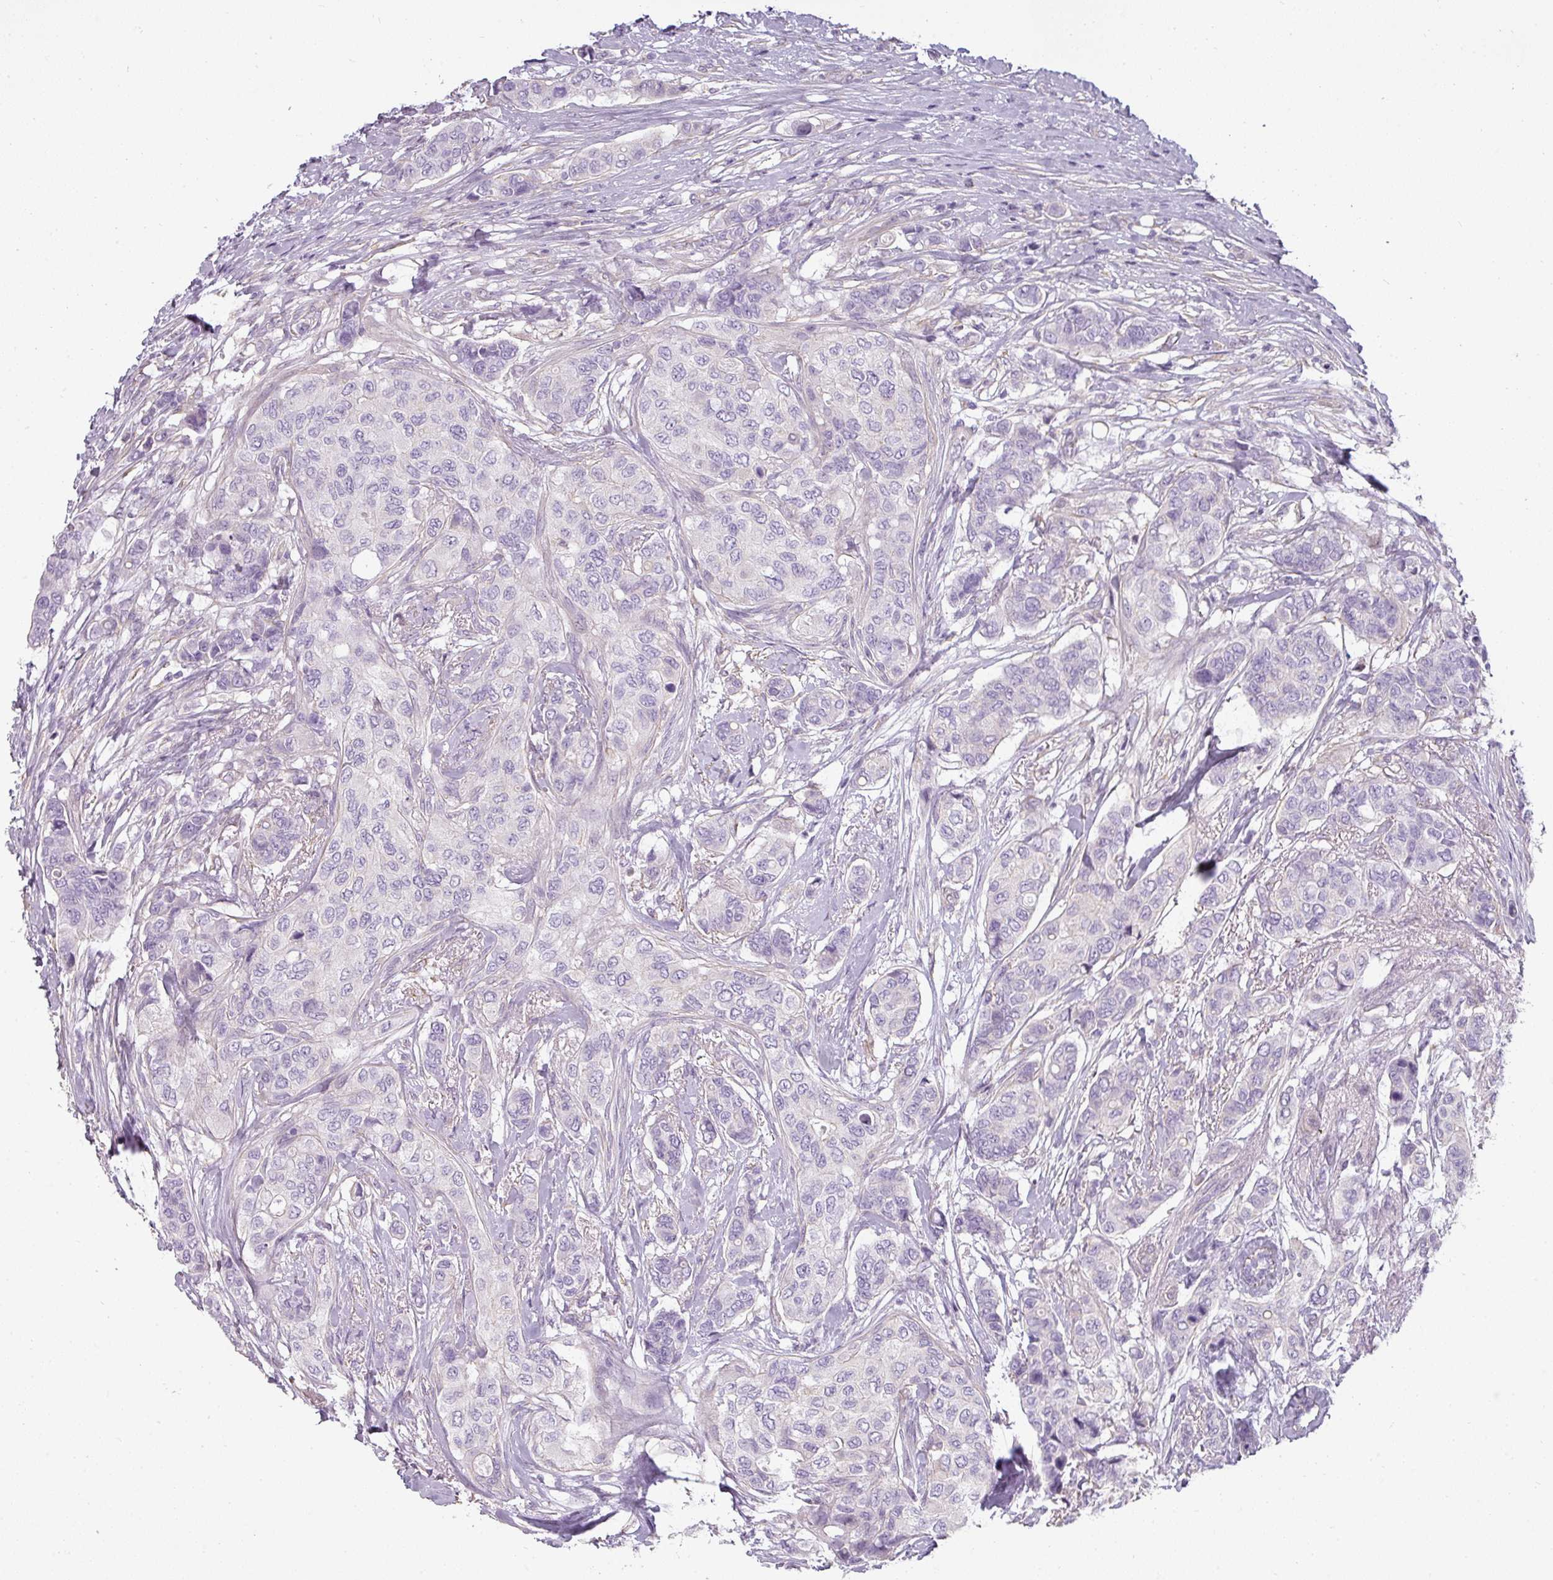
{"staining": {"intensity": "negative", "quantity": "none", "location": "none"}, "tissue": "breast cancer", "cell_type": "Tumor cells", "image_type": "cancer", "snomed": [{"axis": "morphology", "description": "Lobular carcinoma"}, {"axis": "topography", "description": "Breast"}], "caption": "Breast cancer stained for a protein using IHC exhibits no staining tumor cells.", "gene": "ASB1", "patient": {"sex": "female", "age": 51}}